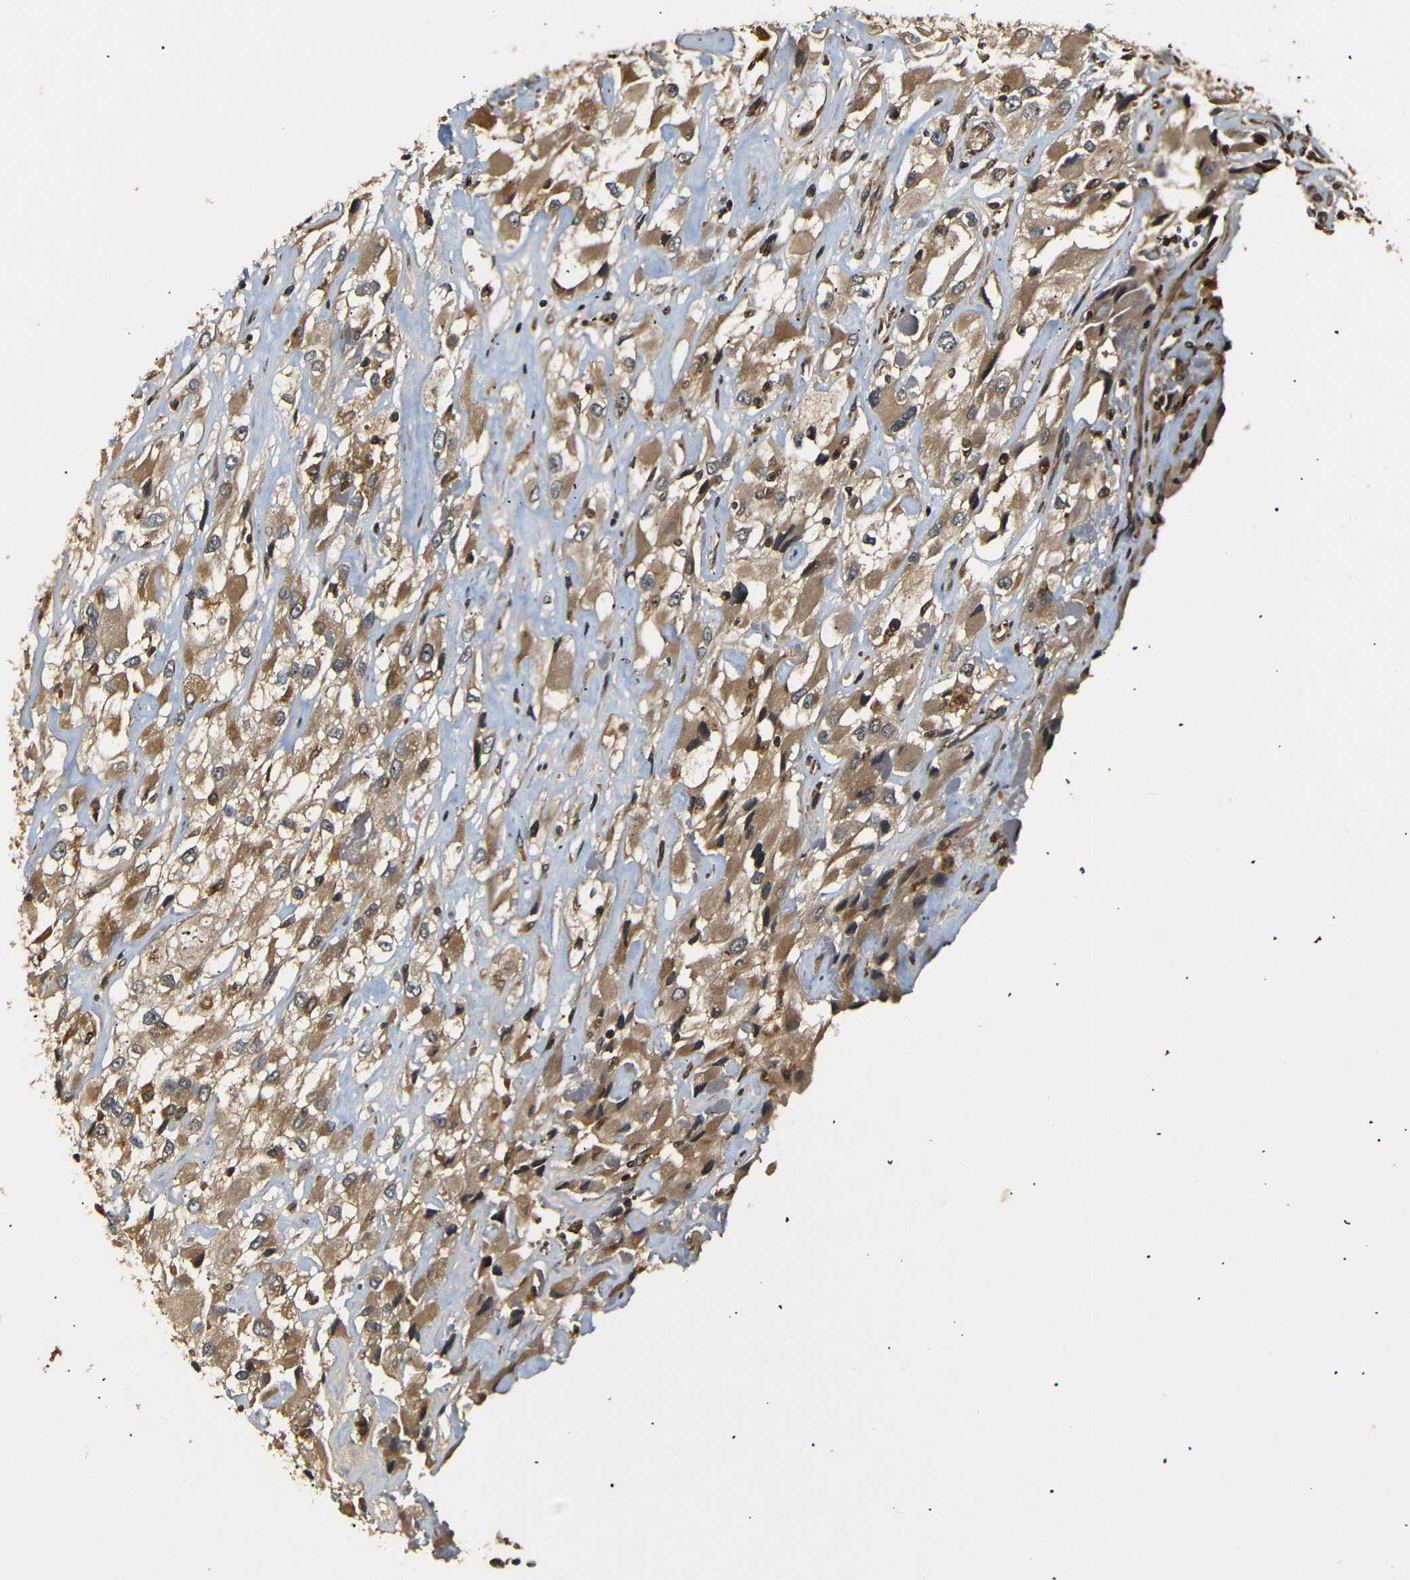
{"staining": {"intensity": "moderate", "quantity": ">75%", "location": "cytoplasmic/membranous"}, "tissue": "renal cancer", "cell_type": "Tumor cells", "image_type": "cancer", "snomed": [{"axis": "morphology", "description": "Adenocarcinoma, NOS"}, {"axis": "topography", "description": "Kidney"}], "caption": "Immunohistochemical staining of human renal adenocarcinoma reveals medium levels of moderate cytoplasmic/membranous protein staining in approximately >75% of tumor cells.", "gene": "TANK", "patient": {"sex": "female", "age": 52}}